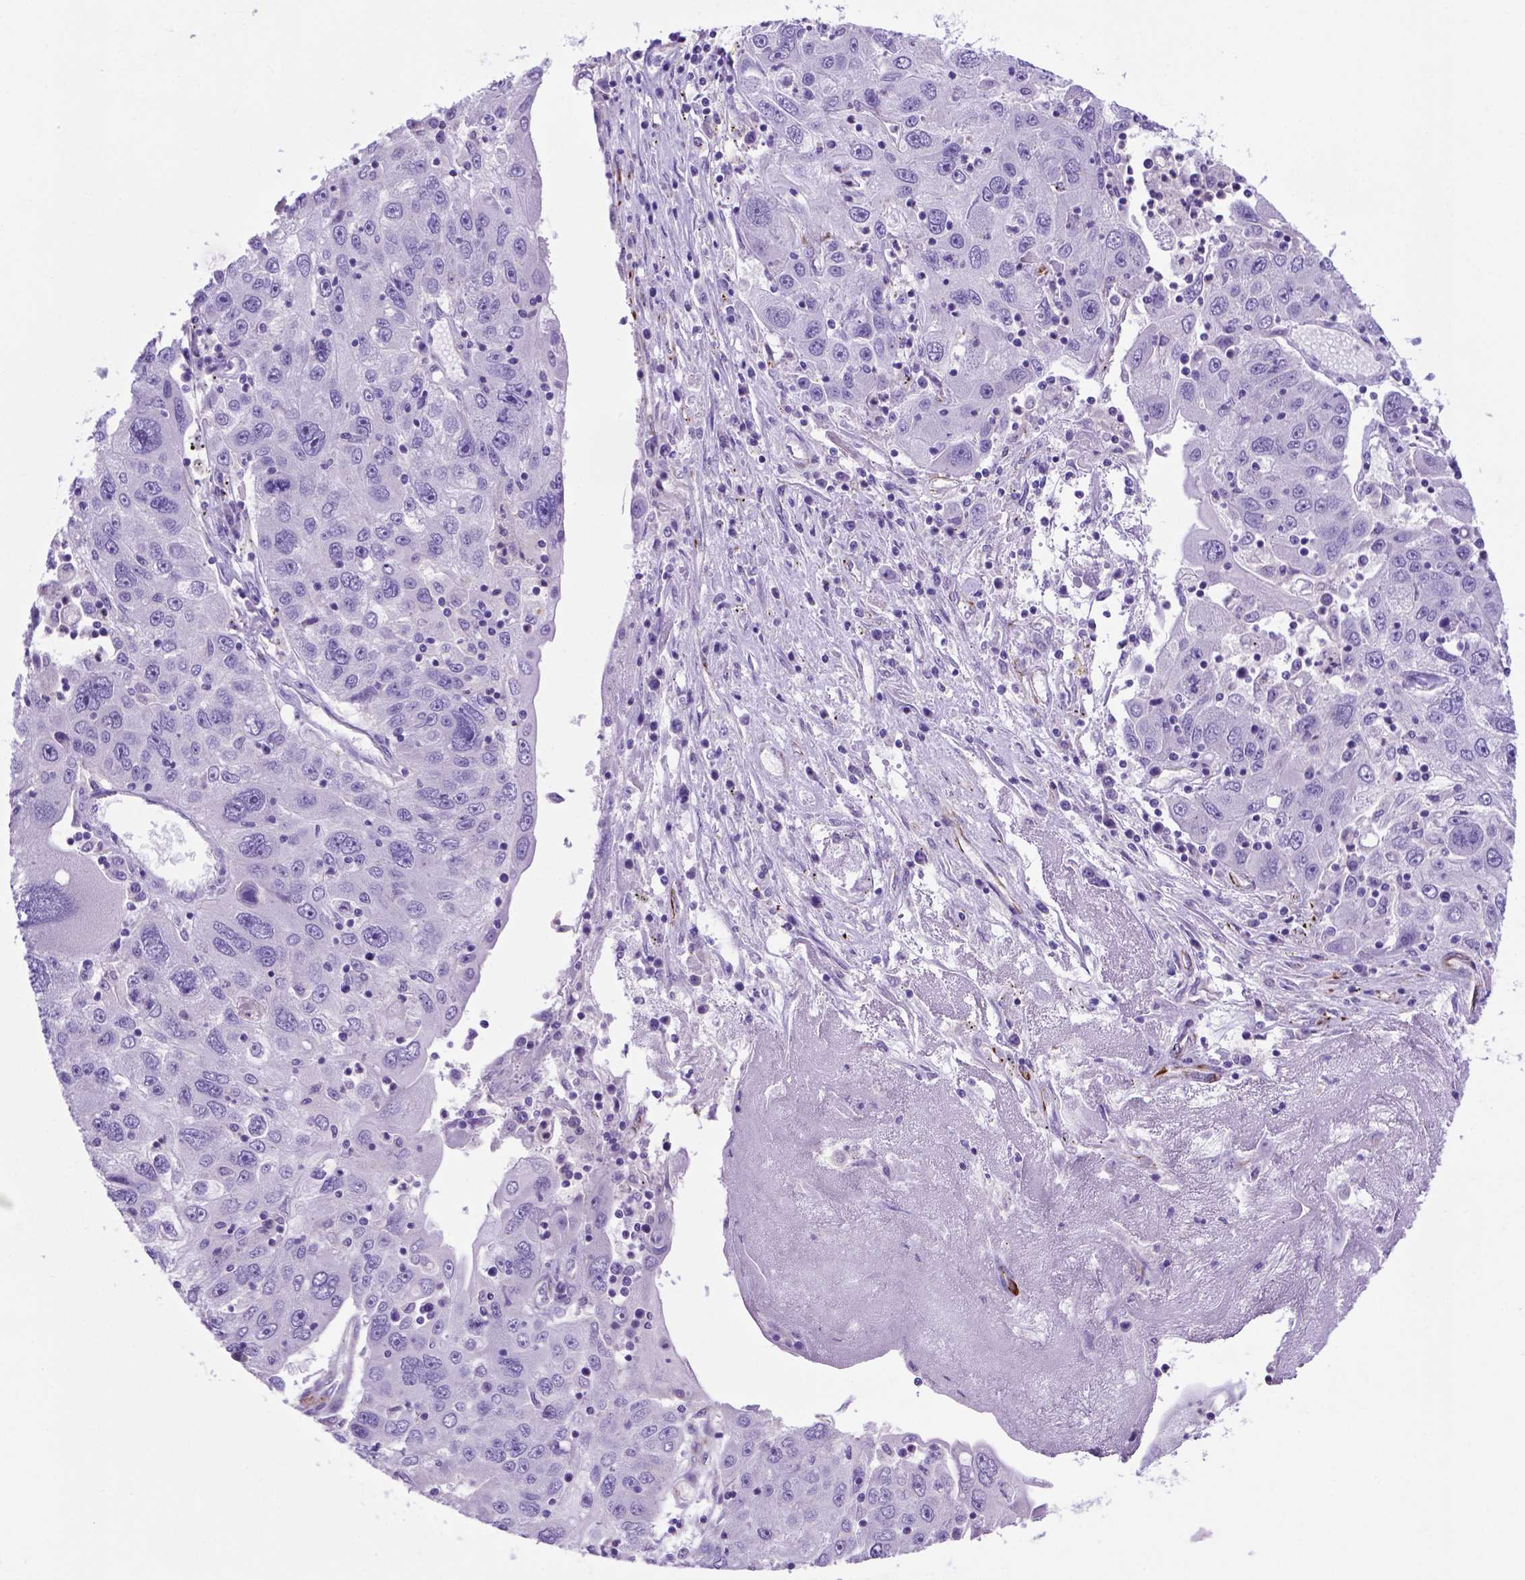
{"staining": {"intensity": "negative", "quantity": "none", "location": "none"}, "tissue": "stomach cancer", "cell_type": "Tumor cells", "image_type": "cancer", "snomed": [{"axis": "morphology", "description": "Adenocarcinoma, NOS"}, {"axis": "topography", "description": "Stomach"}], "caption": "There is no significant positivity in tumor cells of stomach adenocarcinoma. Nuclei are stained in blue.", "gene": "LZTR1", "patient": {"sex": "male", "age": 56}}